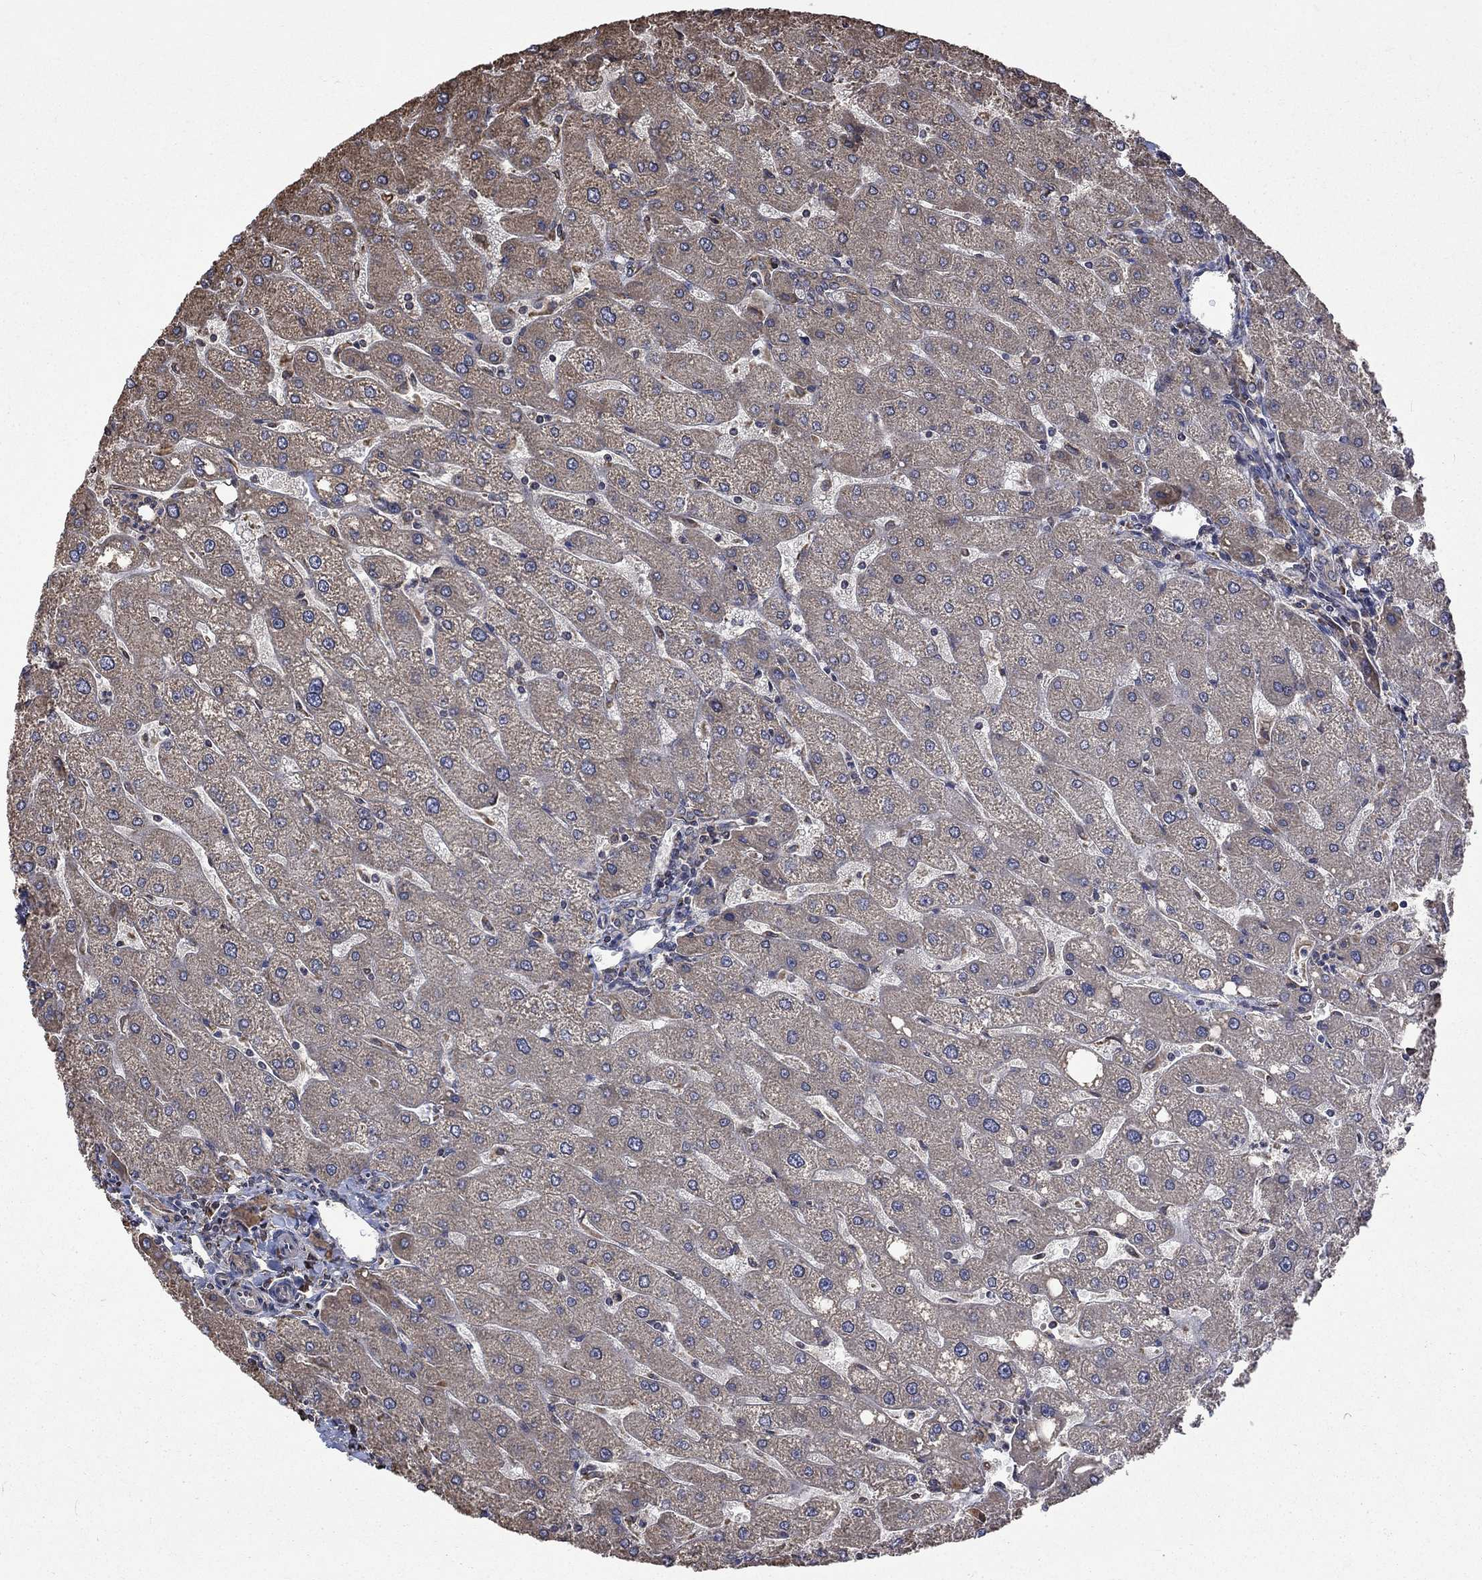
{"staining": {"intensity": "weak", "quantity": ">75%", "location": "cytoplasmic/membranous"}, "tissue": "liver", "cell_type": "Cholangiocytes", "image_type": "normal", "snomed": [{"axis": "morphology", "description": "Normal tissue, NOS"}, {"axis": "topography", "description": "Liver"}], "caption": "DAB (3,3'-diaminobenzidine) immunohistochemical staining of benign liver demonstrates weak cytoplasmic/membranous protein staining in approximately >75% of cholangiocytes.", "gene": "ESRRA", "patient": {"sex": "male", "age": 67}}